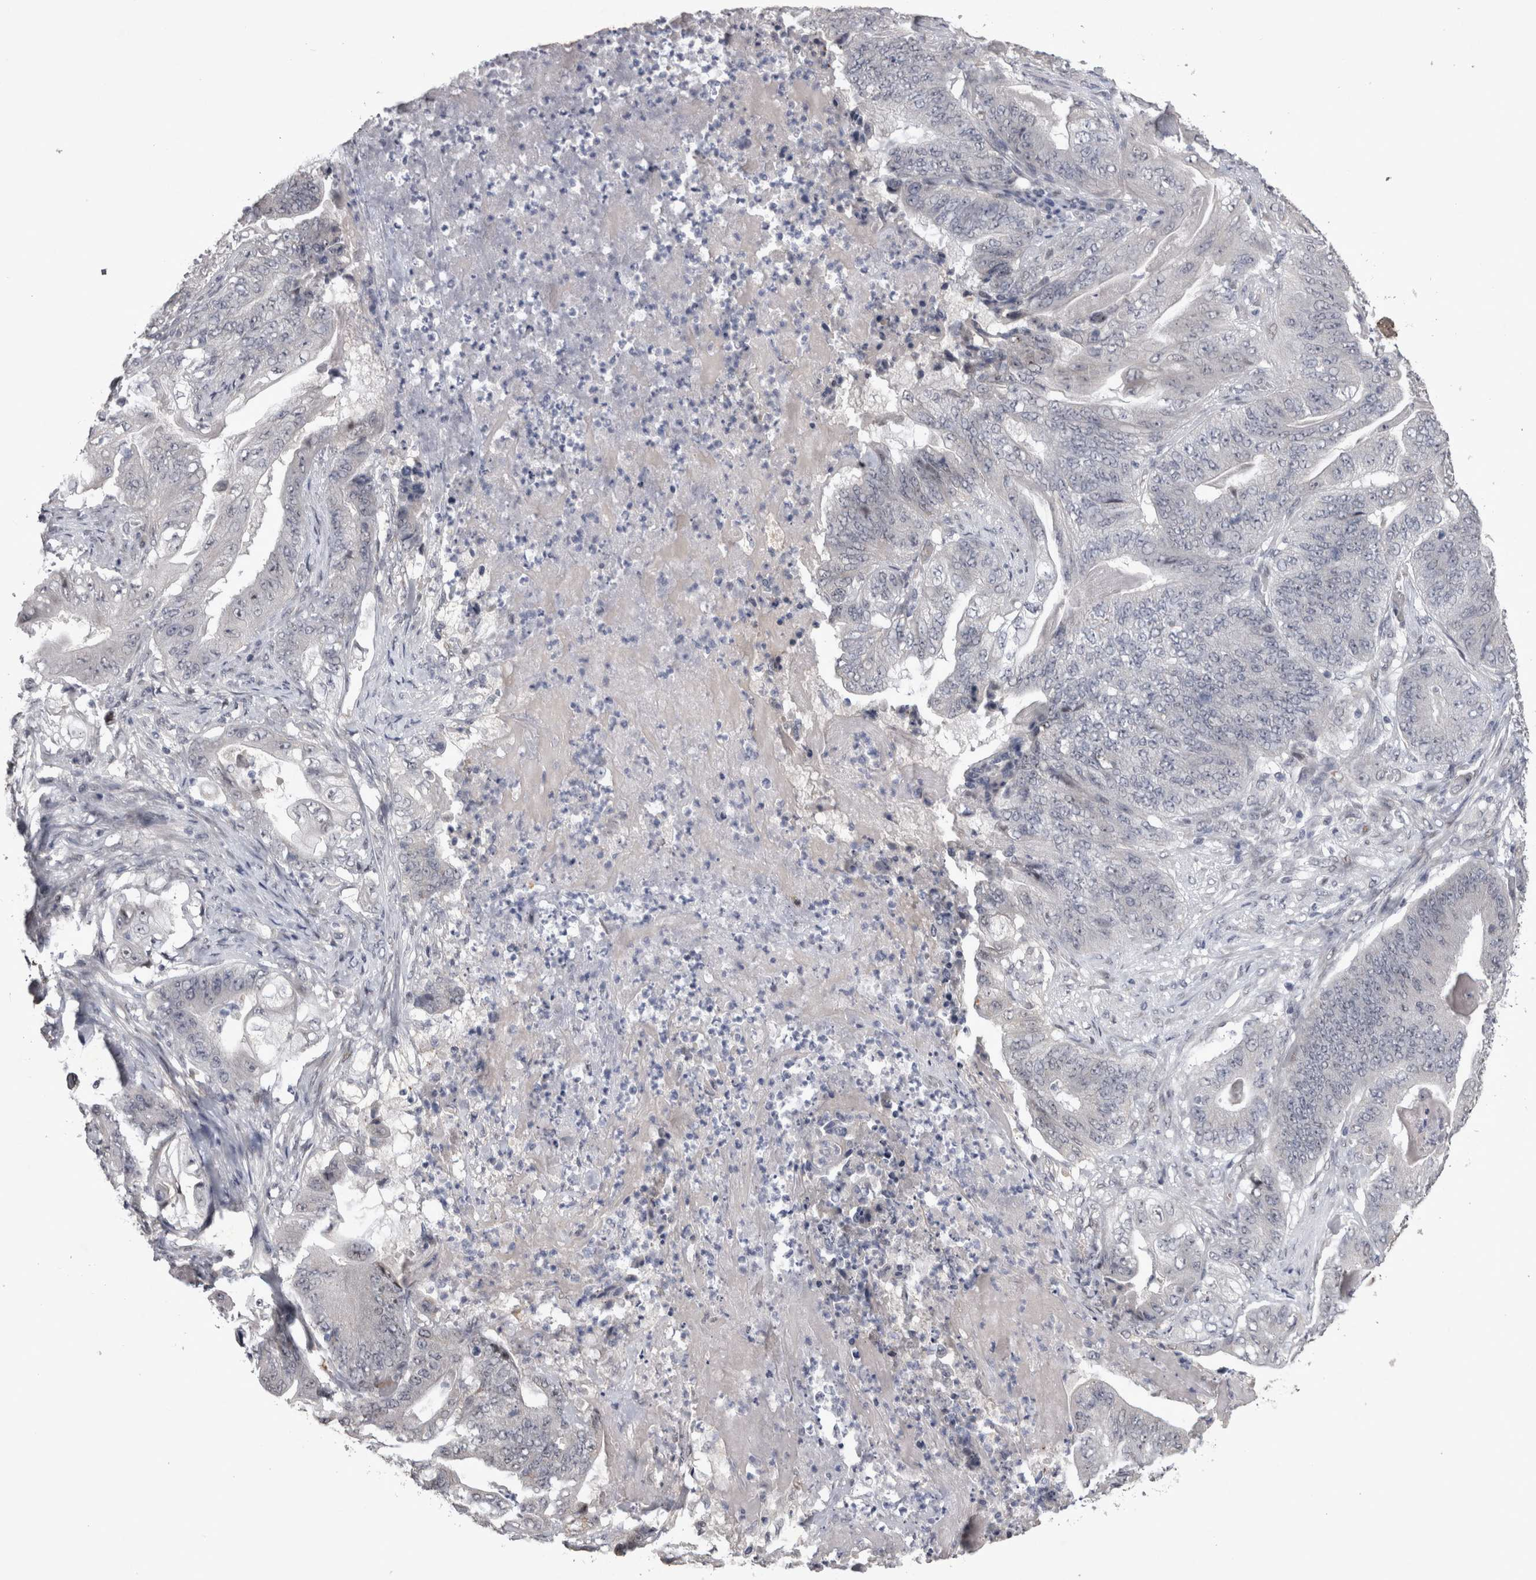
{"staining": {"intensity": "negative", "quantity": "none", "location": "none"}, "tissue": "stomach cancer", "cell_type": "Tumor cells", "image_type": "cancer", "snomed": [{"axis": "morphology", "description": "Adenocarcinoma, NOS"}, {"axis": "topography", "description": "Stomach"}], "caption": "Immunohistochemistry (IHC) image of neoplastic tissue: adenocarcinoma (stomach) stained with DAB exhibits no significant protein expression in tumor cells. The staining is performed using DAB brown chromogen with nuclei counter-stained in using hematoxylin.", "gene": "IFI44", "patient": {"sex": "female", "age": 73}}